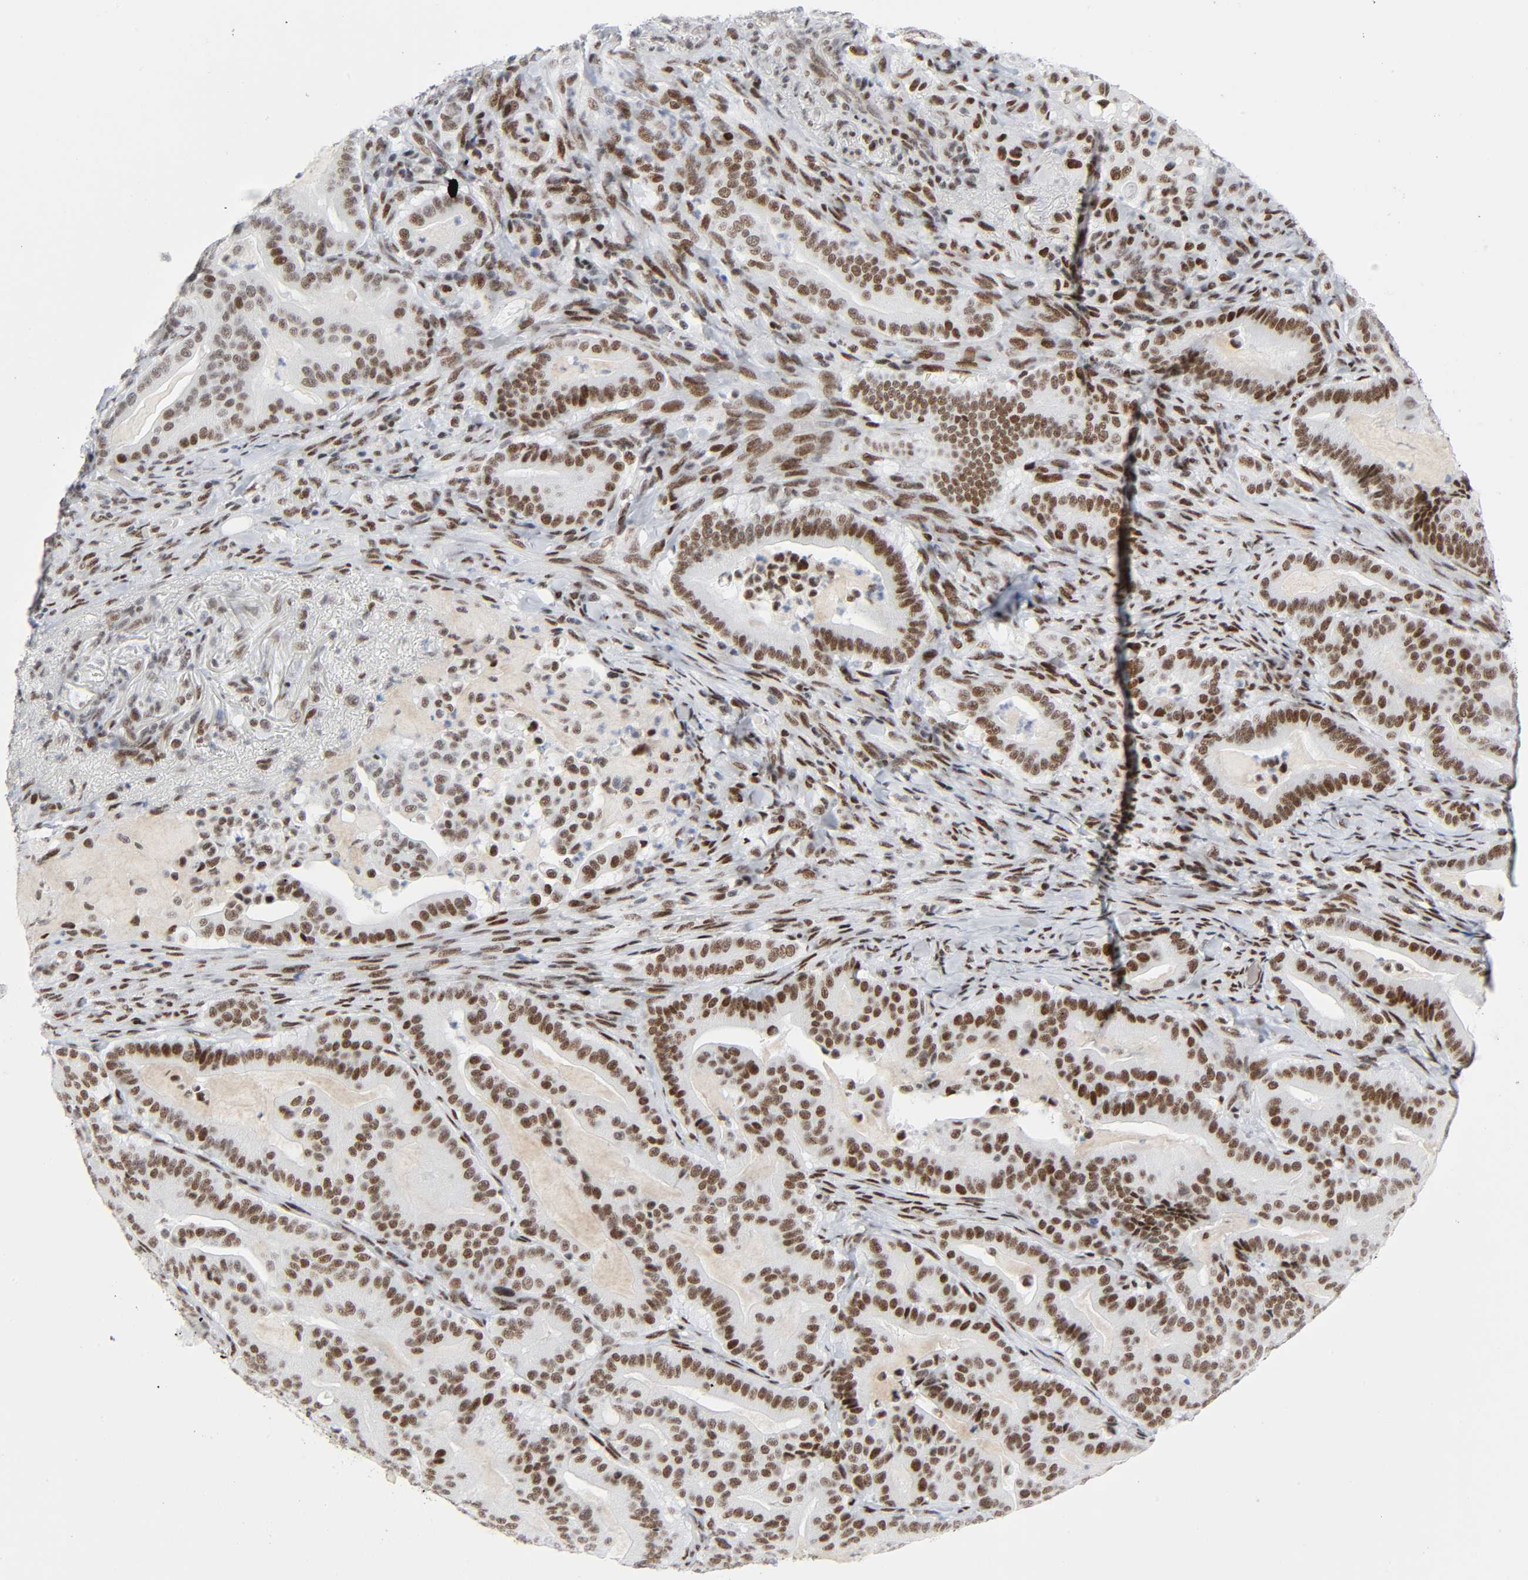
{"staining": {"intensity": "moderate", "quantity": ">75%", "location": "nuclear"}, "tissue": "pancreatic cancer", "cell_type": "Tumor cells", "image_type": "cancer", "snomed": [{"axis": "morphology", "description": "Adenocarcinoma, NOS"}, {"axis": "topography", "description": "Pancreas"}], "caption": "Immunohistochemical staining of pancreatic adenocarcinoma demonstrates medium levels of moderate nuclear protein staining in approximately >75% of tumor cells.", "gene": "HSF1", "patient": {"sex": "male", "age": 63}}